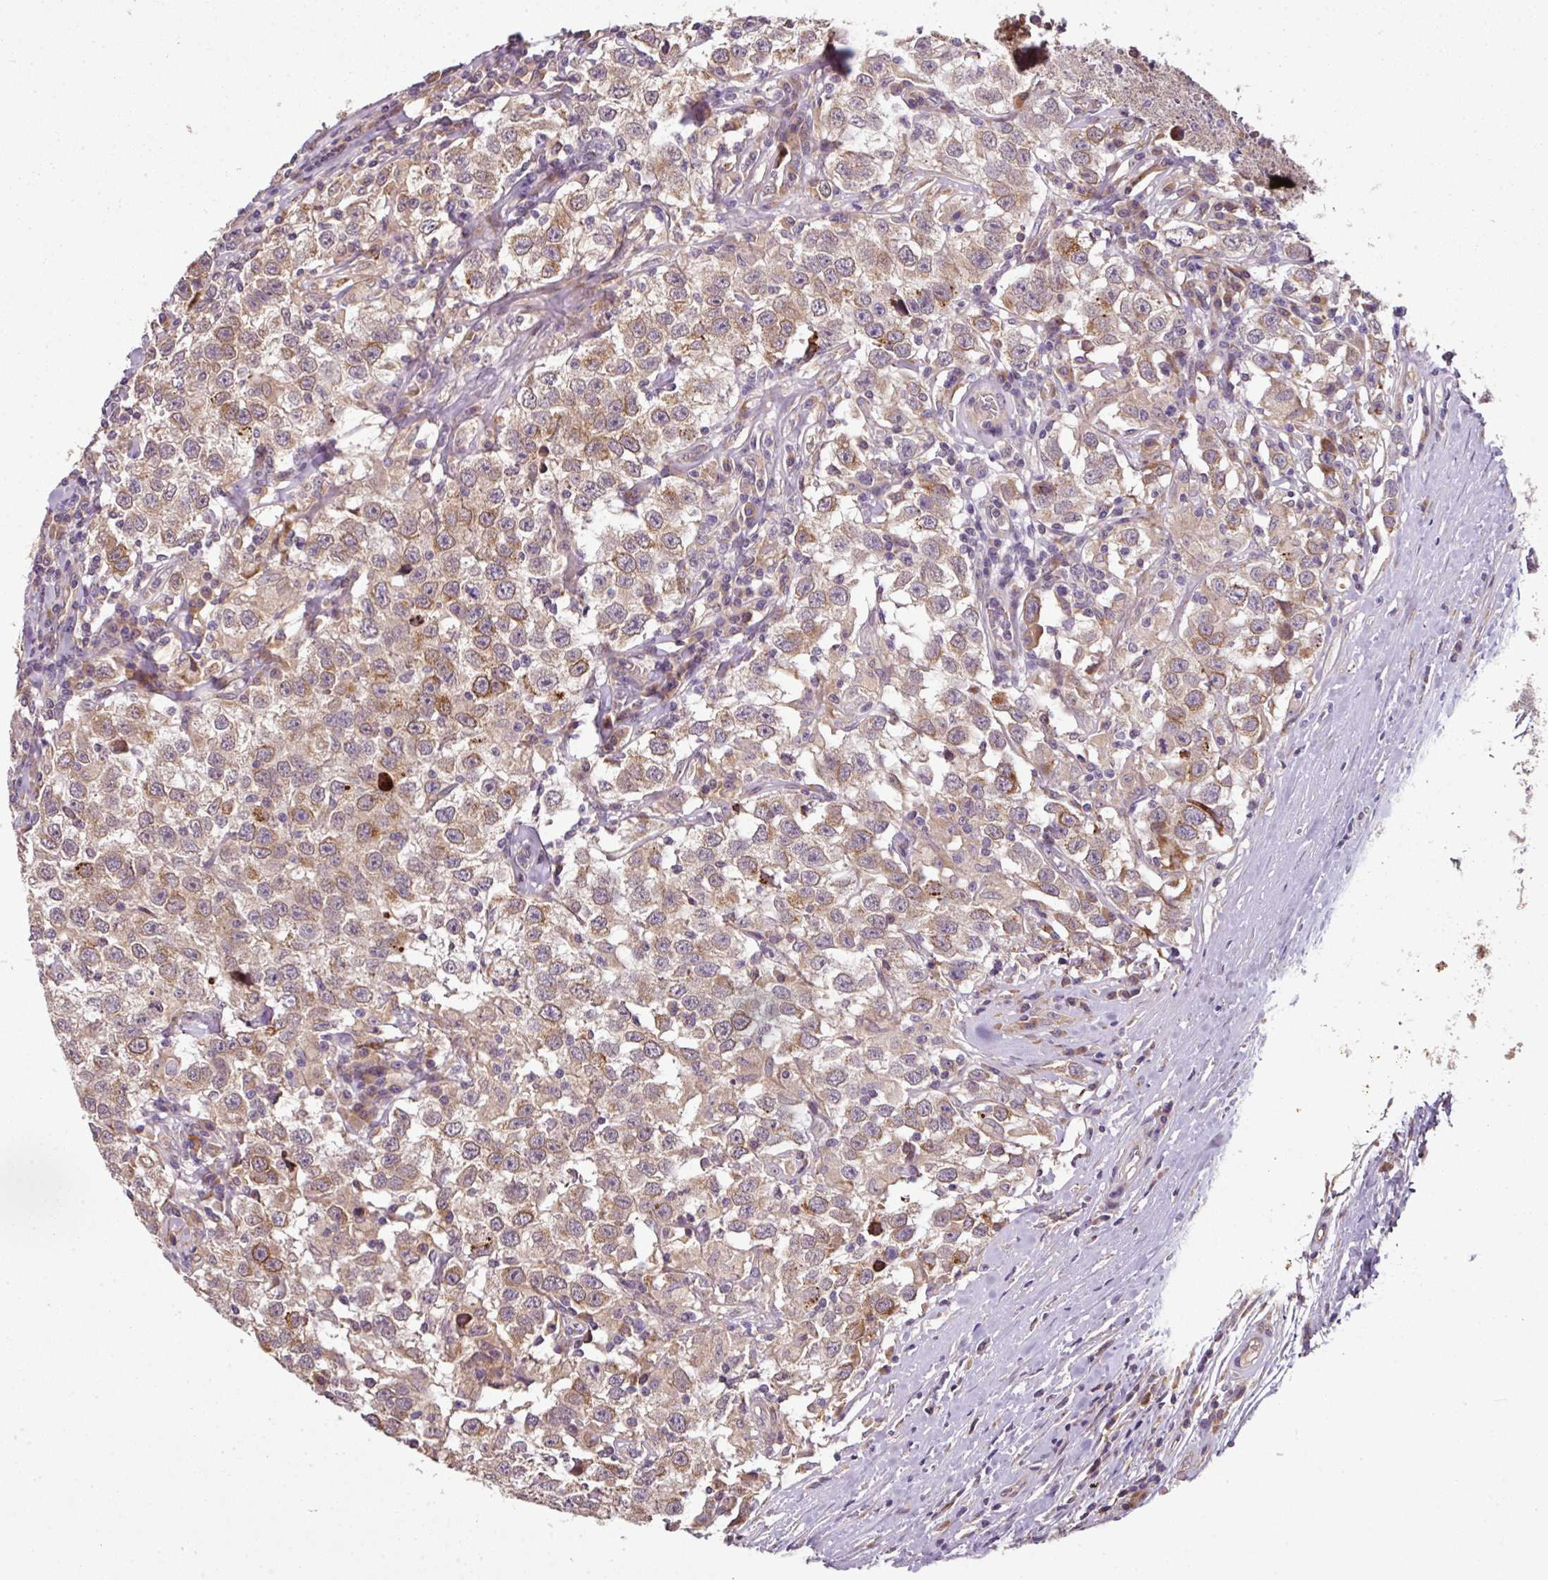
{"staining": {"intensity": "moderate", "quantity": ">75%", "location": "cytoplasmic/membranous"}, "tissue": "testis cancer", "cell_type": "Tumor cells", "image_type": "cancer", "snomed": [{"axis": "morphology", "description": "Seminoma, NOS"}, {"axis": "topography", "description": "Testis"}], "caption": "The photomicrograph reveals staining of testis seminoma, revealing moderate cytoplasmic/membranous protein positivity (brown color) within tumor cells. The staining is performed using DAB (3,3'-diaminobenzidine) brown chromogen to label protein expression. The nuclei are counter-stained blue using hematoxylin.", "gene": "SPCS3", "patient": {"sex": "male", "age": 41}}